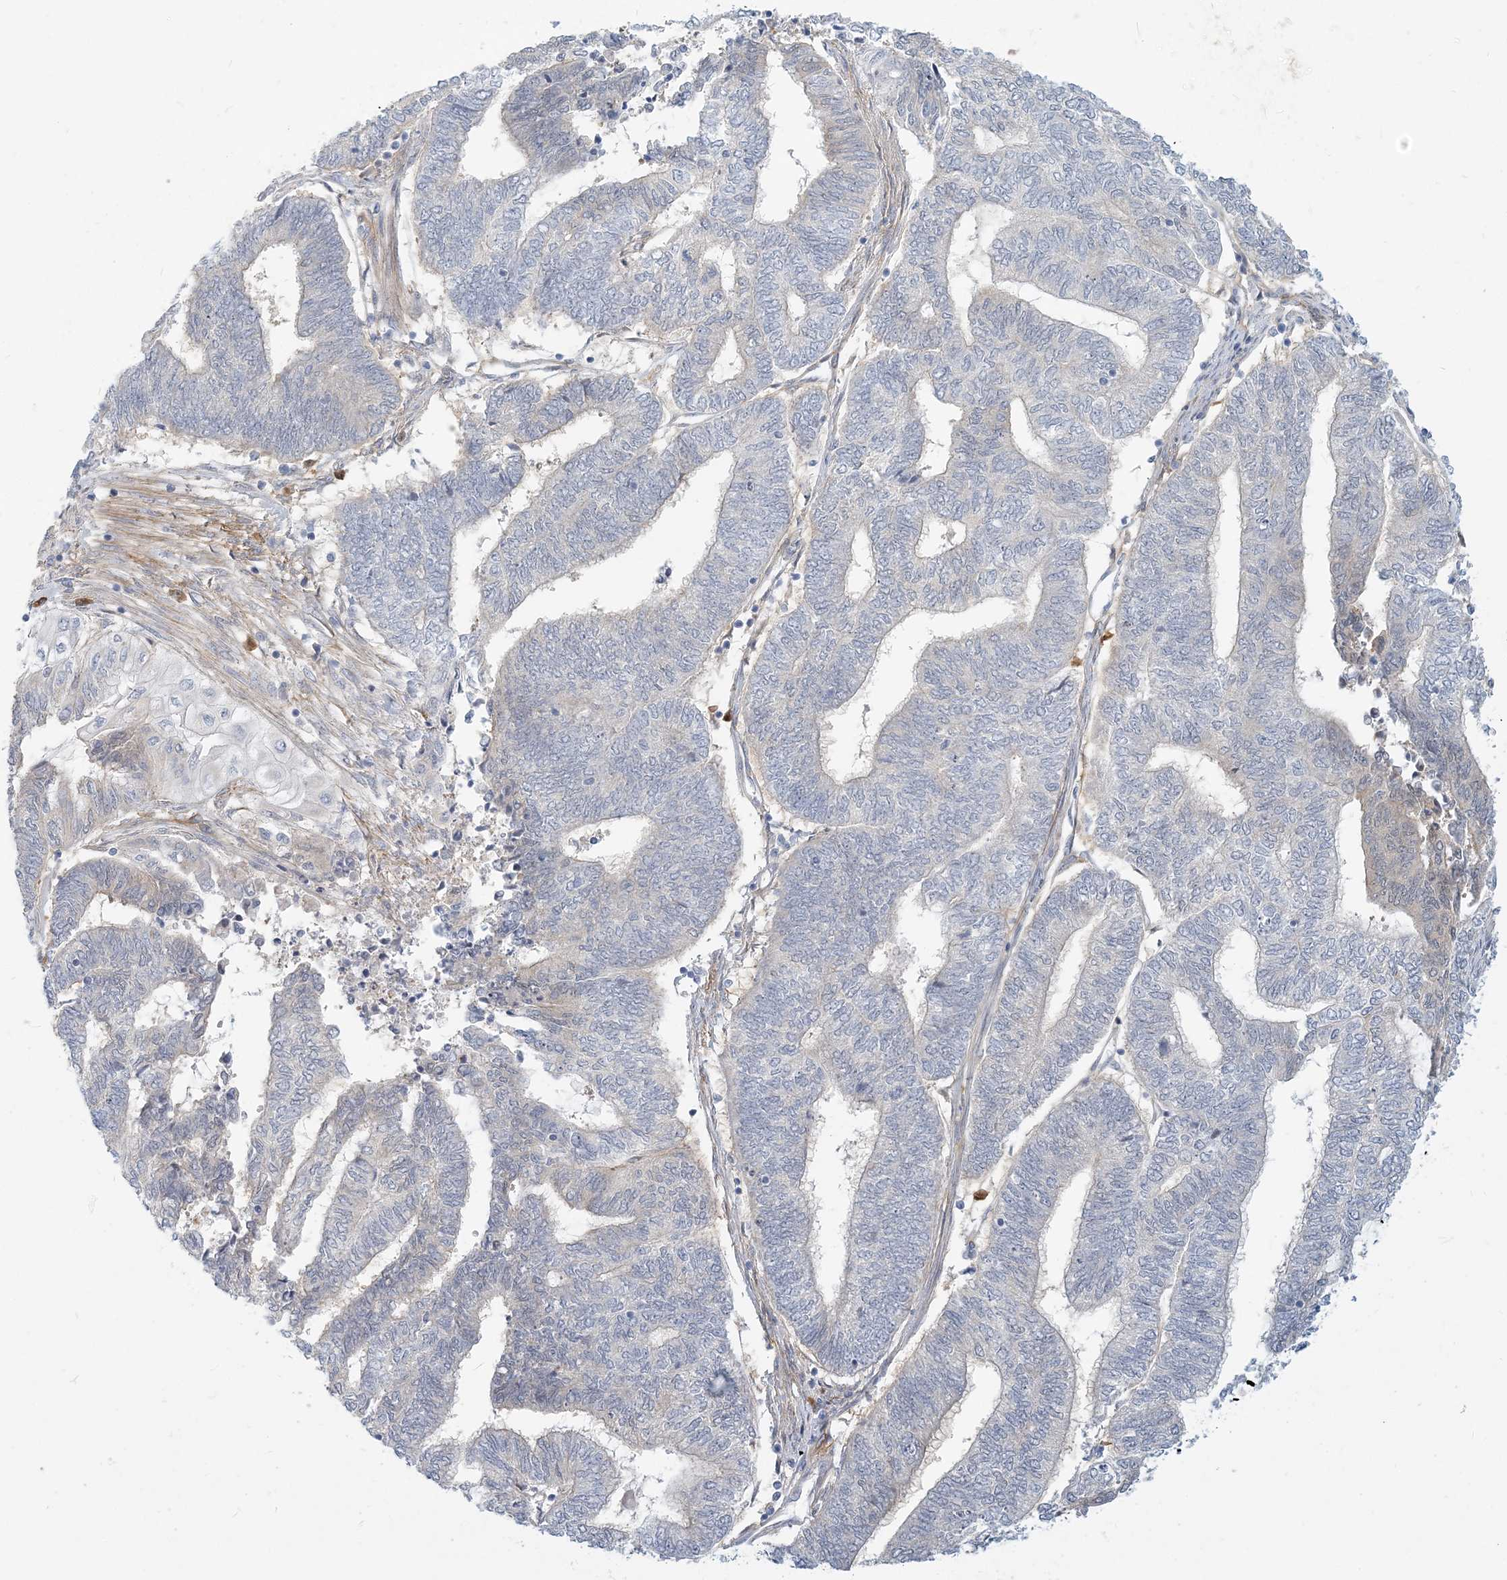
{"staining": {"intensity": "negative", "quantity": "none", "location": "none"}, "tissue": "endometrial cancer", "cell_type": "Tumor cells", "image_type": "cancer", "snomed": [{"axis": "morphology", "description": "Adenocarcinoma, NOS"}, {"axis": "topography", "description": "Uterus"}, {"axis": "topography", "description": "Endometrium"}], "caption": "This is an IHC histopathology image of human adenocarcinoma (endometrial). There is no positivity in tumor cells.", "gene": "GMPPA", "patient": {"sex": "female", "age": 70}}